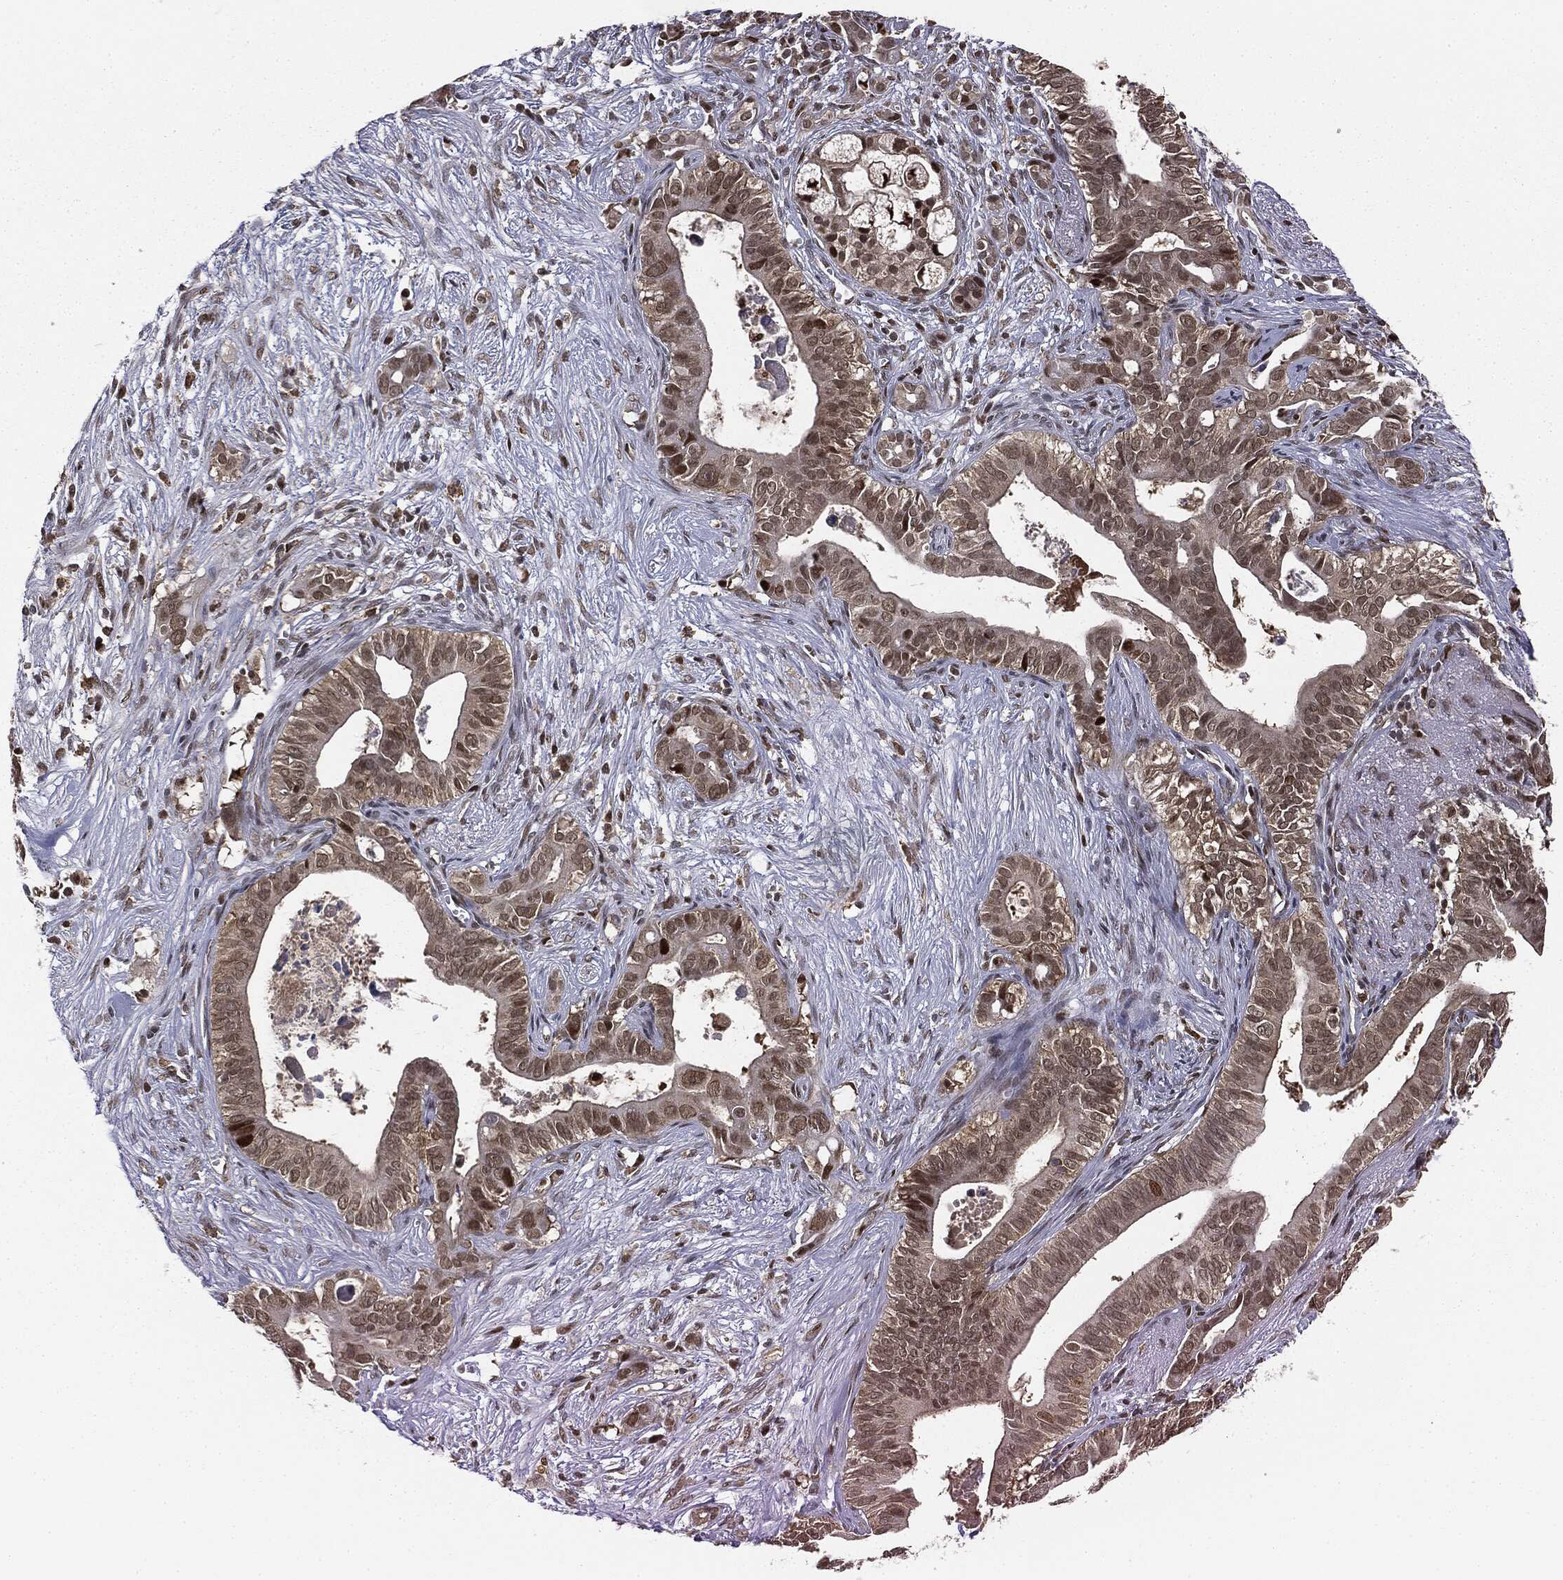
{"staining": {"intensity": "weak", "quantity": ">75%", "location": "cytoplasmic/membranous,nuclear"}, "tissue": "pancreatic cancer", "cell_type": "Tumor cells", "image_type": "cancer", "snomed": [{"axis": "morphology", "description": "Adenocarcinoma, NOS"}, {"axis": "topography", "description": "Pancreas"}], "caption": "High-magnification brightfield microscopy of pancreatic cancer (adenocarcinoma) stained with DAB (brown) and counterstained with hematoxylin (blue). tumor cells exhibit weak cytoplasmic/membranous and nuclear positivity is present in approximately>75% of cells.", "gene": "TBC1D22A", "patient": {"sex": "male", "age": 61}}